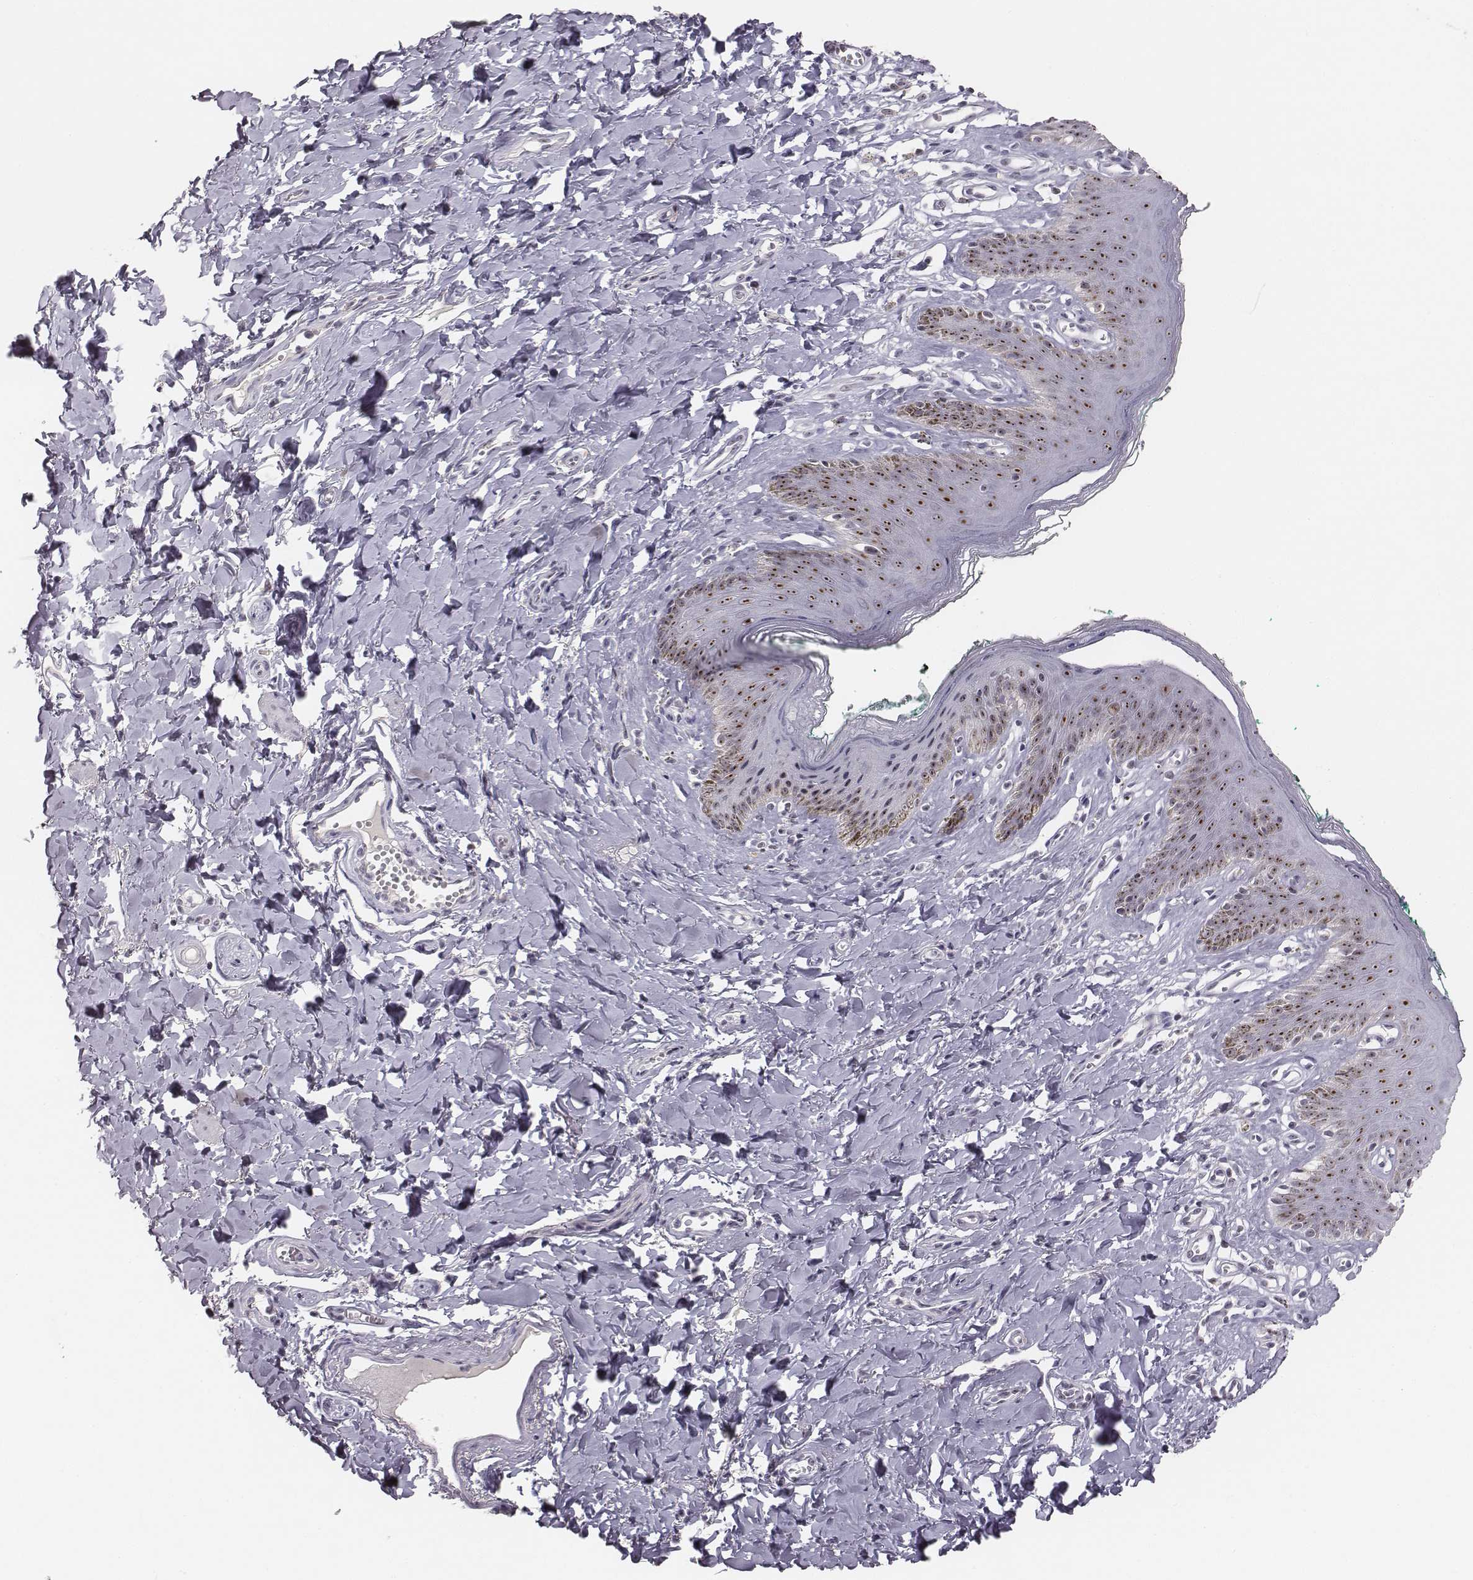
{"staining": {"intensity": "strong", "quantity": "25%-75%", "location": "nuclear"}, "tissue": "skin", "cell_type": "Epidermal cells", "image_type": "normal", "snomed": [{"axis": "morphology", "description": "Normal tissue, NOS"}, {"axis": "topography", "description": "Vulva"}], "caption": "IHC of unremarkable skin reveals high levels of strong nuclear positivity in approximately 25%-75% of epidermal cells.", "gene": "NIFK", "patient": {"sex": "female", "age": 66}}